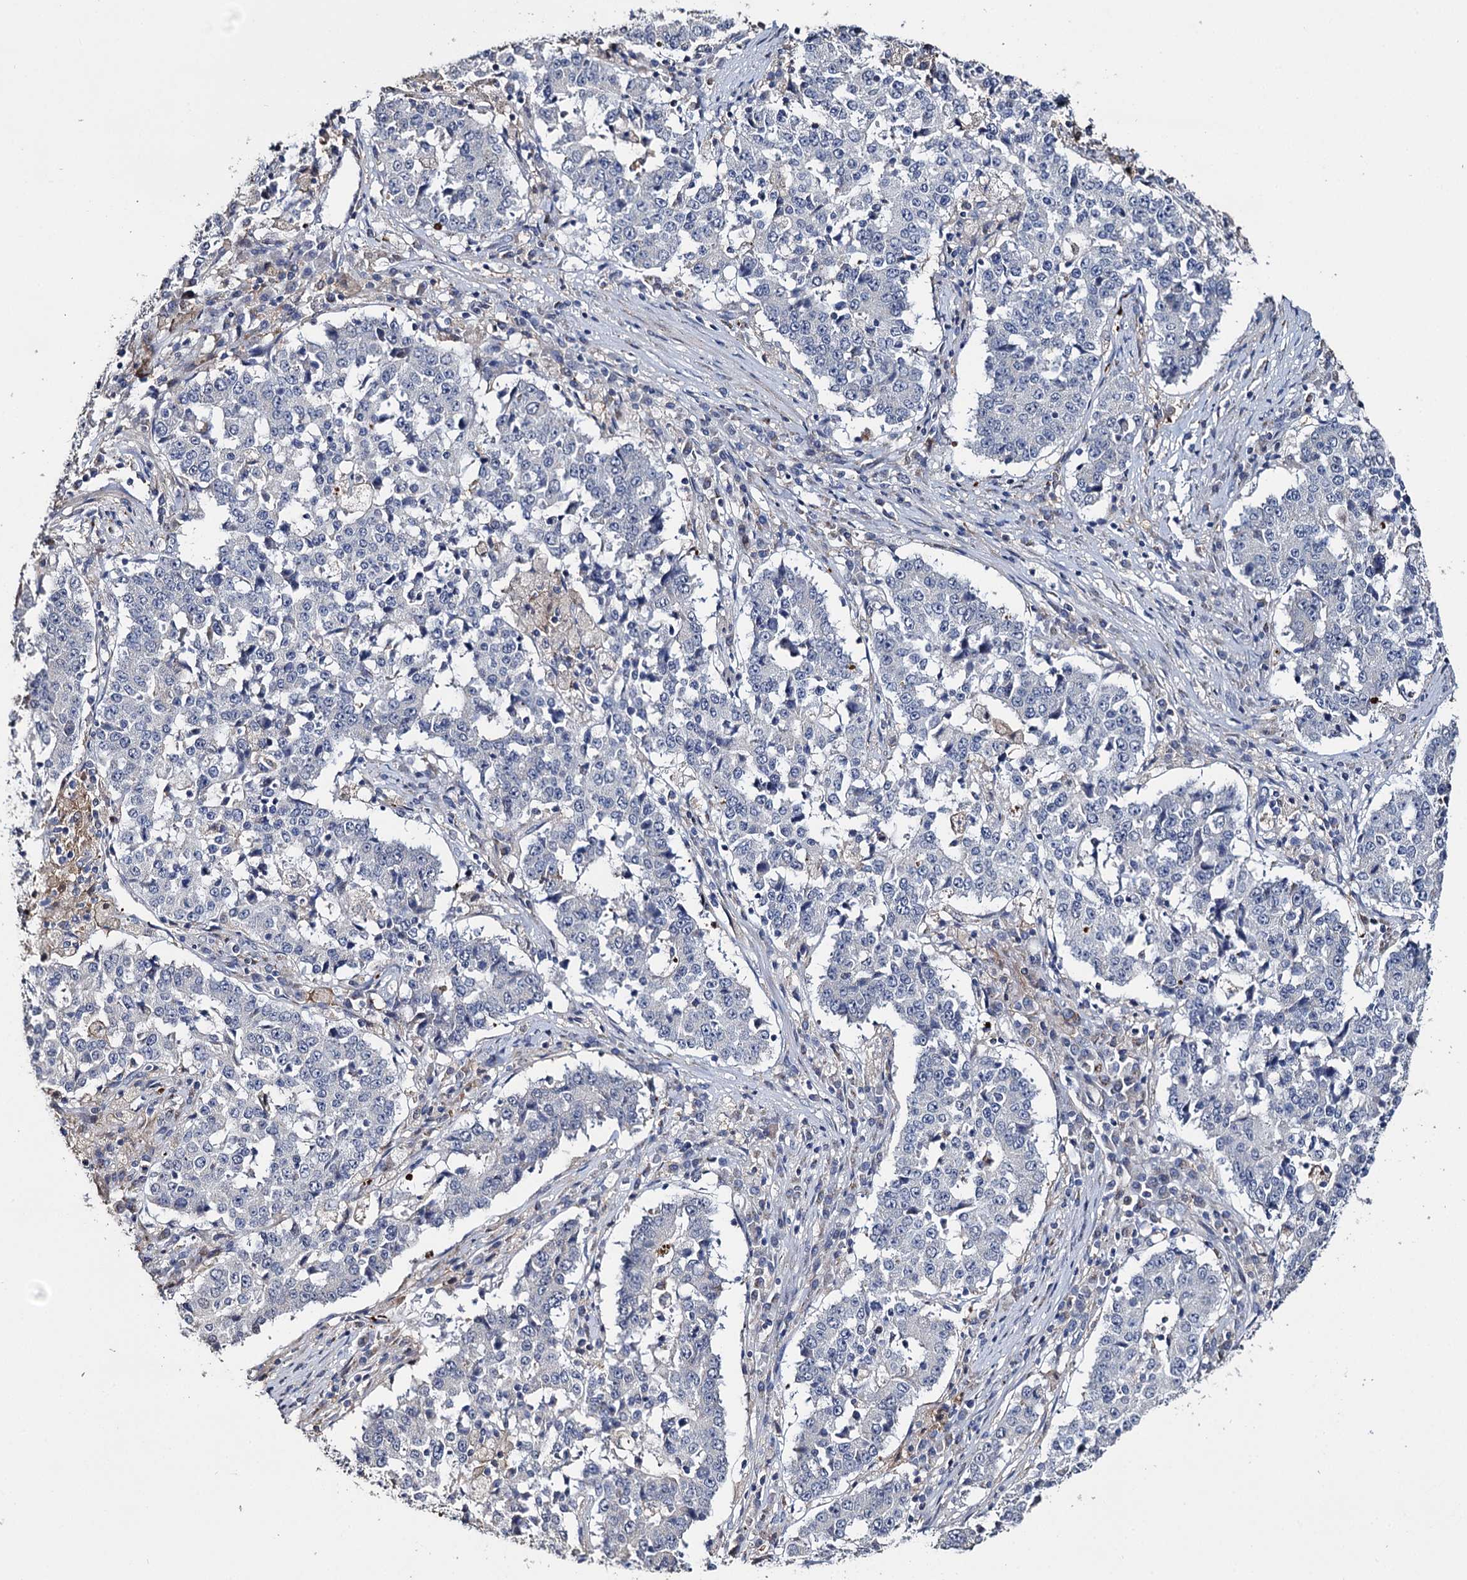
{"staining": {"intensity": "negative", "quantity": "none", "location": "none"}, "tissue": "stomach cancer", "cell_type": "Tumor cells", "image_type": "cancer", "snomed": [{"axis": "morphology", "description": "Adenocarcinoma, NOS"}, {"axis": "topography", "description": "Stomach"}], "caption": "A high-resolution image shows immunohistochemistry (IHC) staining of stomach cancer, which reveals no significant staining in tumor cells.", "gene": "DNAH6", "patient": {"sex": "male", "age": 59}}